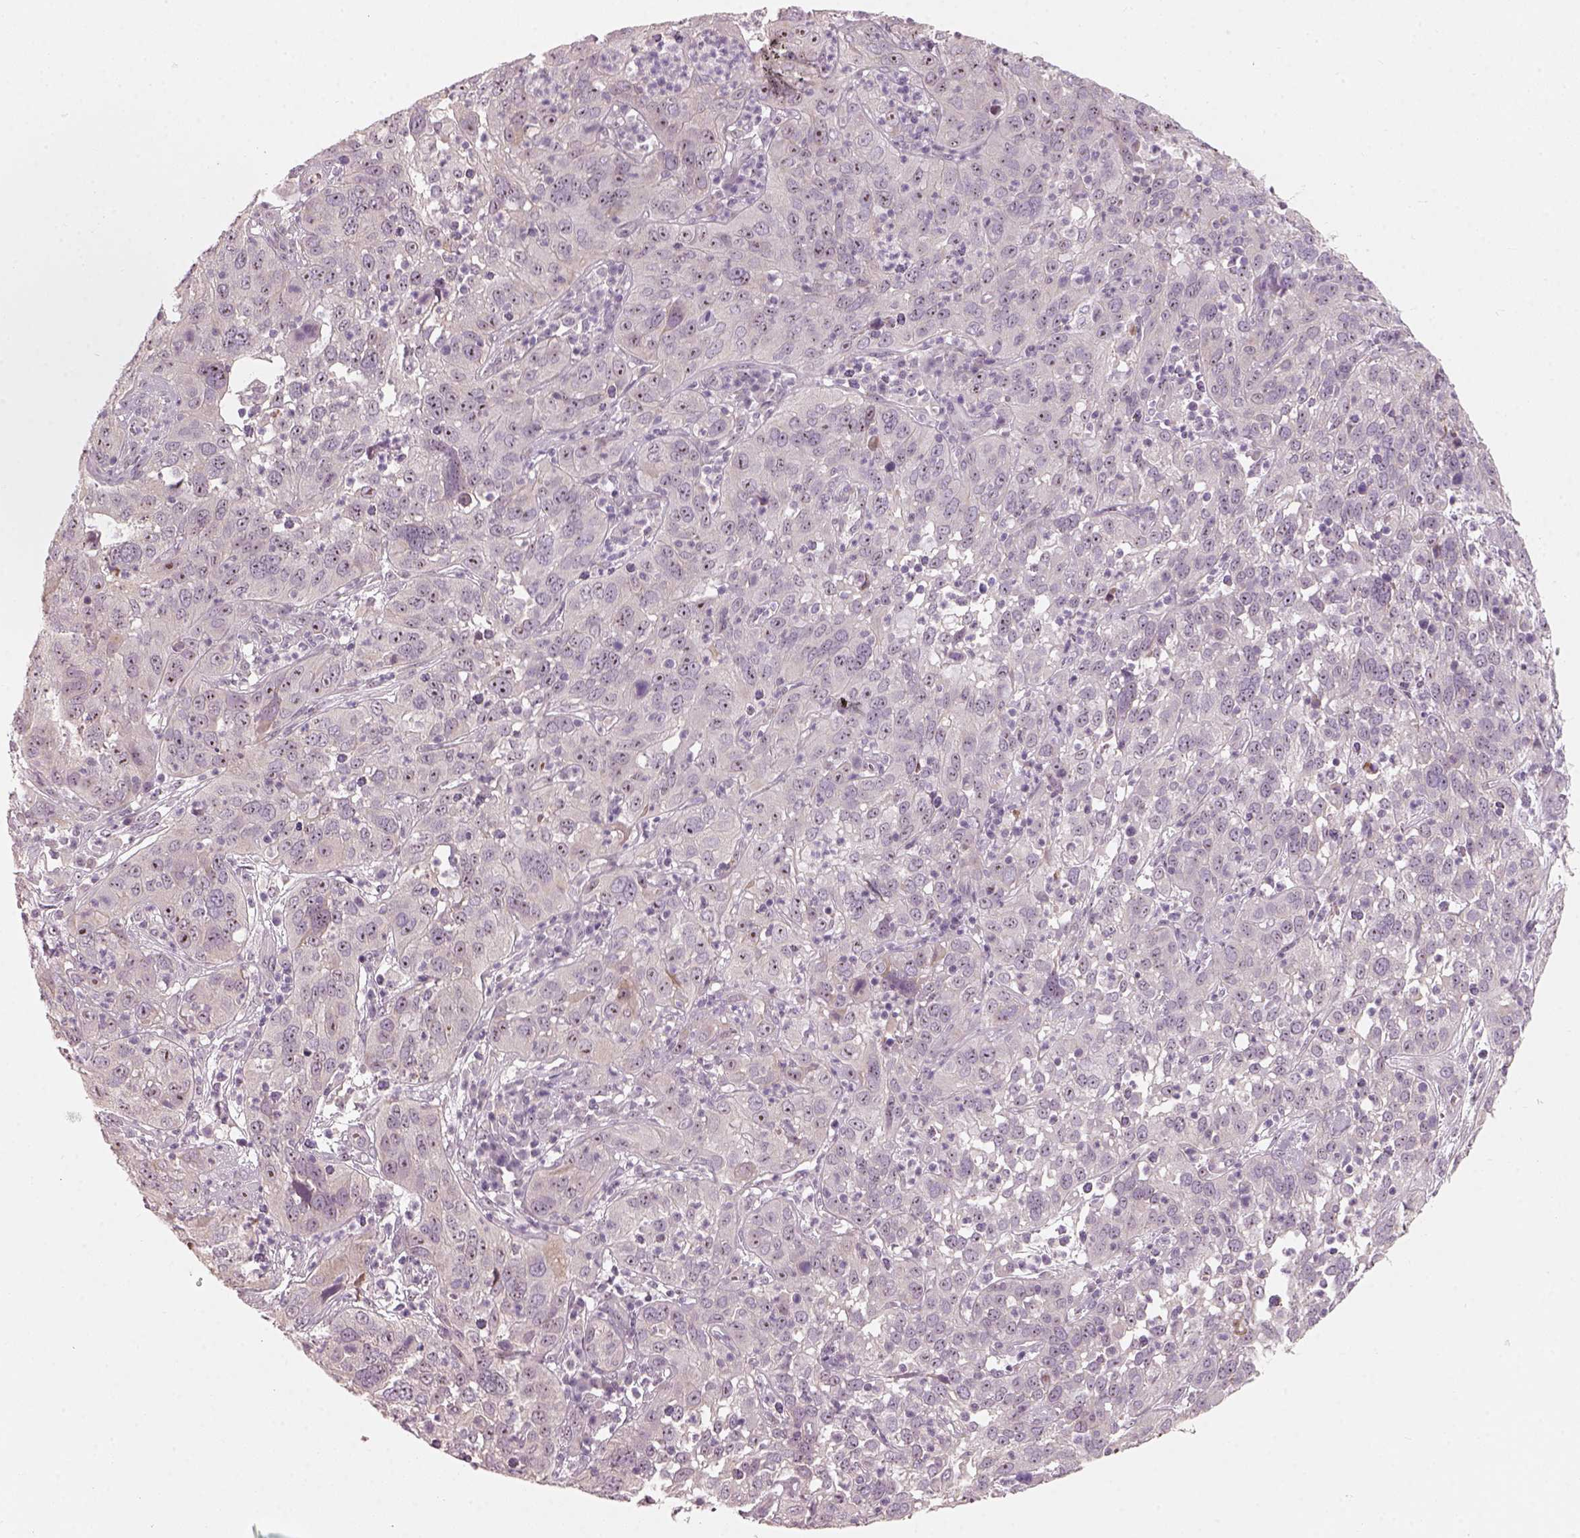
{"staining": {"intensity": "weak", "quantity": "25%-75%", "location": "nuclear"}, "tissue": "cervical cancer", "cell_type": "Tumor cells", "image_type": "cancer", "snomed": [{"axis": "morphology", "description": "Squamous cell carcinoma, NOS"}, {"axis": "topography", "description": "Cervix"}], "caption": "Protein expression analysis of cervical squamous cell carcinoma exhibits weak nuclear positivity in approximately 25%-75% of tumor cells.", "gene": "CDS1", "patient": {"sex": "female", "age": 32}}